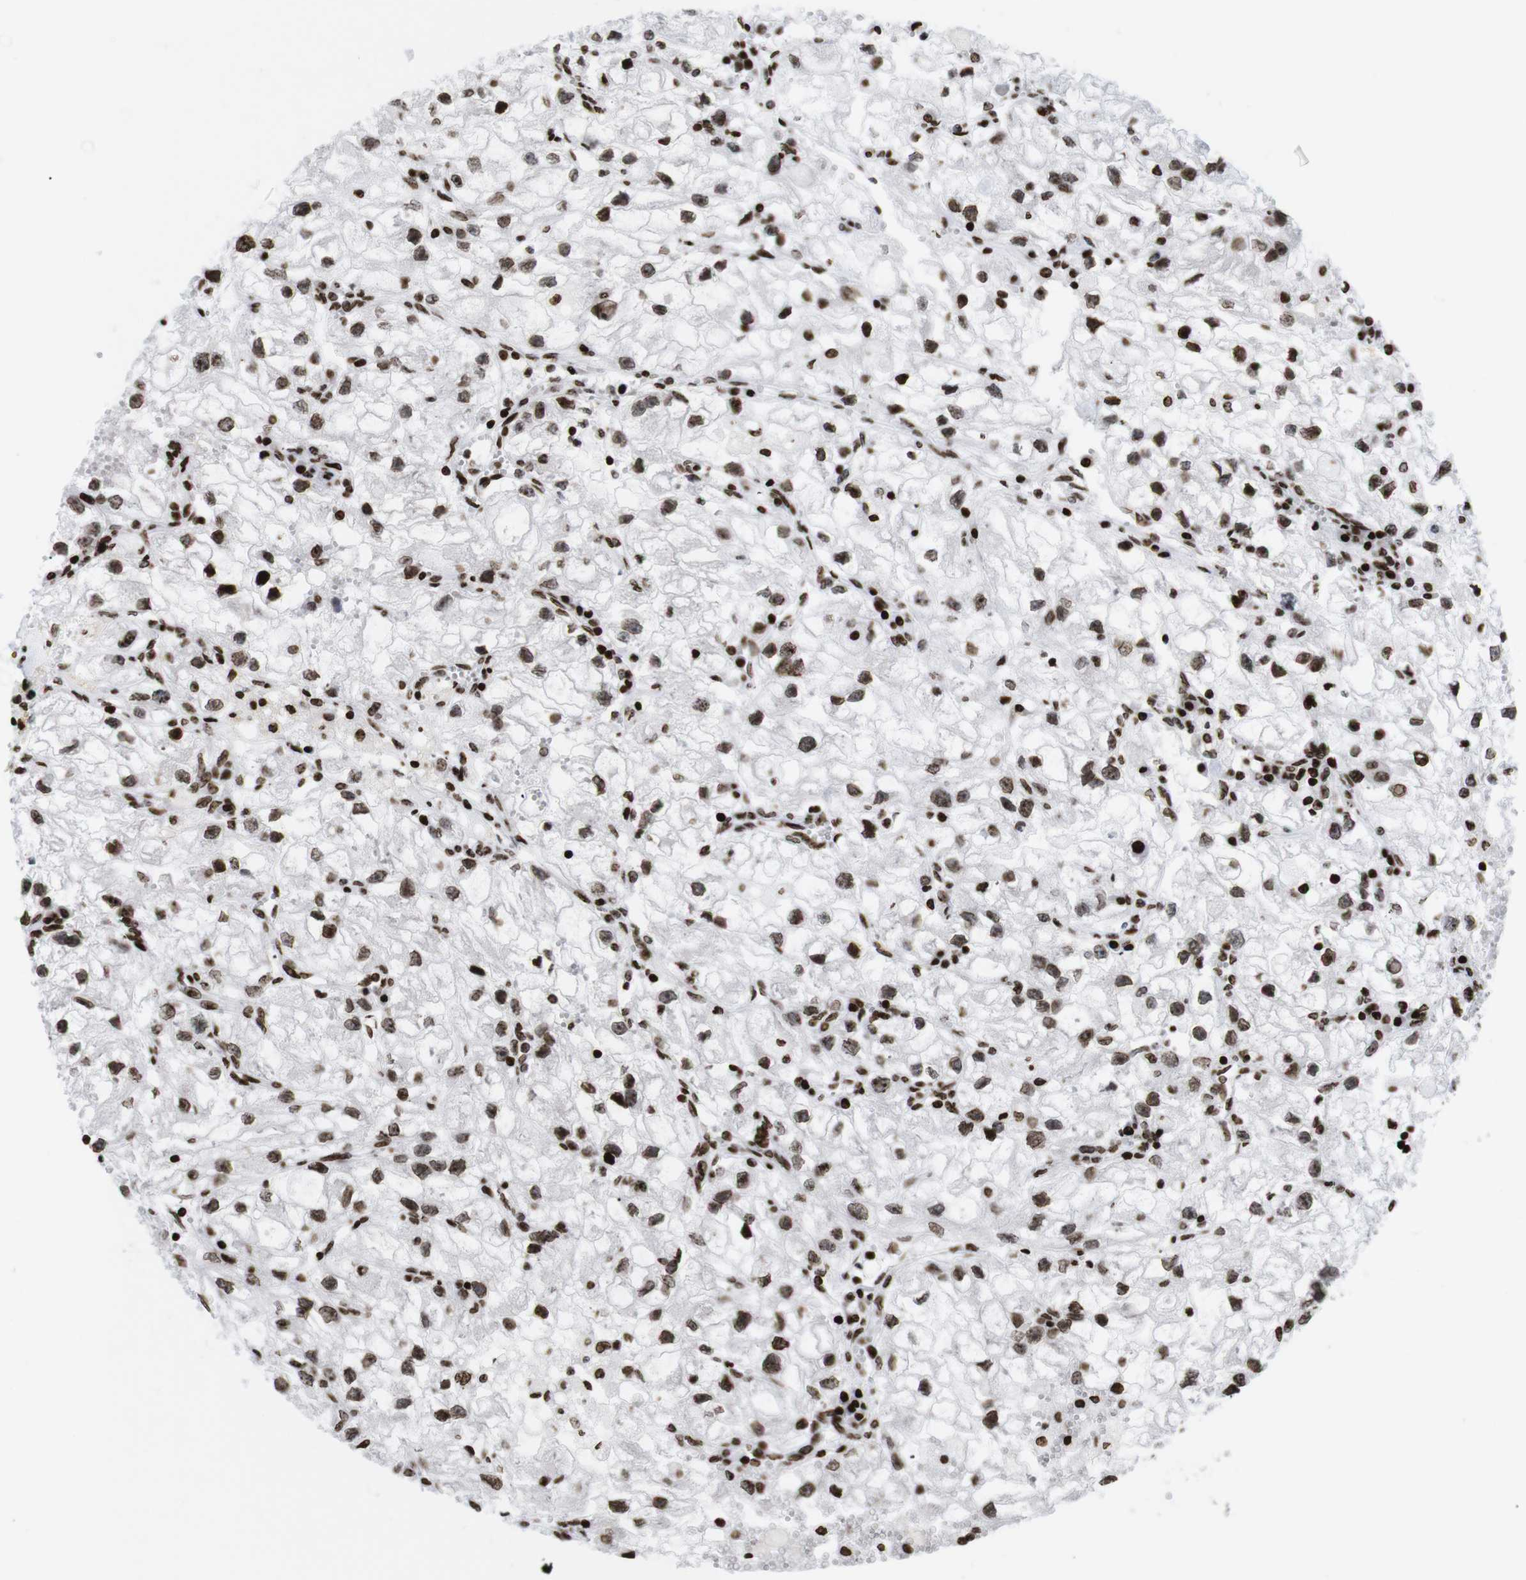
{"staining": {"intensity": "strong", "quantity": ">75%", "location": "nuclear"}, "tissue": "renal cancer", "cell_type": "Tumor cells", "image_type": "cancer", "snomed": [{"axis": "morphology", "description": "Adenocarcinoma, NOS"}, {"axis": "topography", "description": "Kidney"}], "caption": "Tumor cells demonstrate strong nuclear expression in about >75% of cells in renal cancer. (DAB IHC with brightfield microscopy, high magnification).", "gene": "H1-4", "patient": {"sex": "female", "age": 70}}